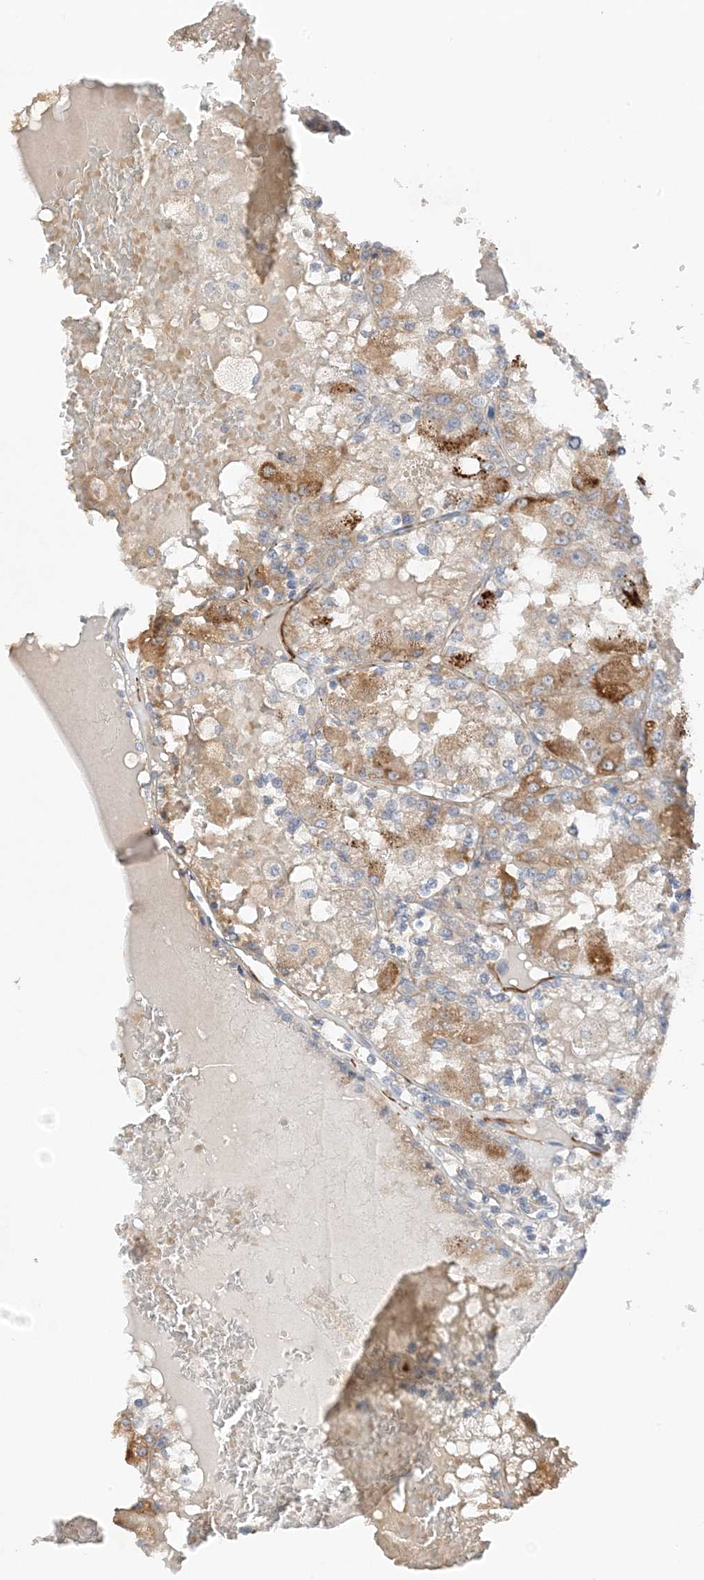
{"staining": {"intensity": "moderate", "quantity": "<25%", "location": "cytoplasmic/membranous"}, "tissue": "renal cancer", "cell_type": "Tumor cells", "image_type": "cancer", "snomed": [{"axis": "morphology", "description": "Adenocarcinoma, NOS"}, {"axis": "topography", "description": "Kidney"}], "caption": "Renal adenocarcinoma tissue reveals moderate cytoplasmic/membranous positivity in about <25% of tumor cells", "gene": "KIFBP", "patient": {"sex": "female", "age": 56}}